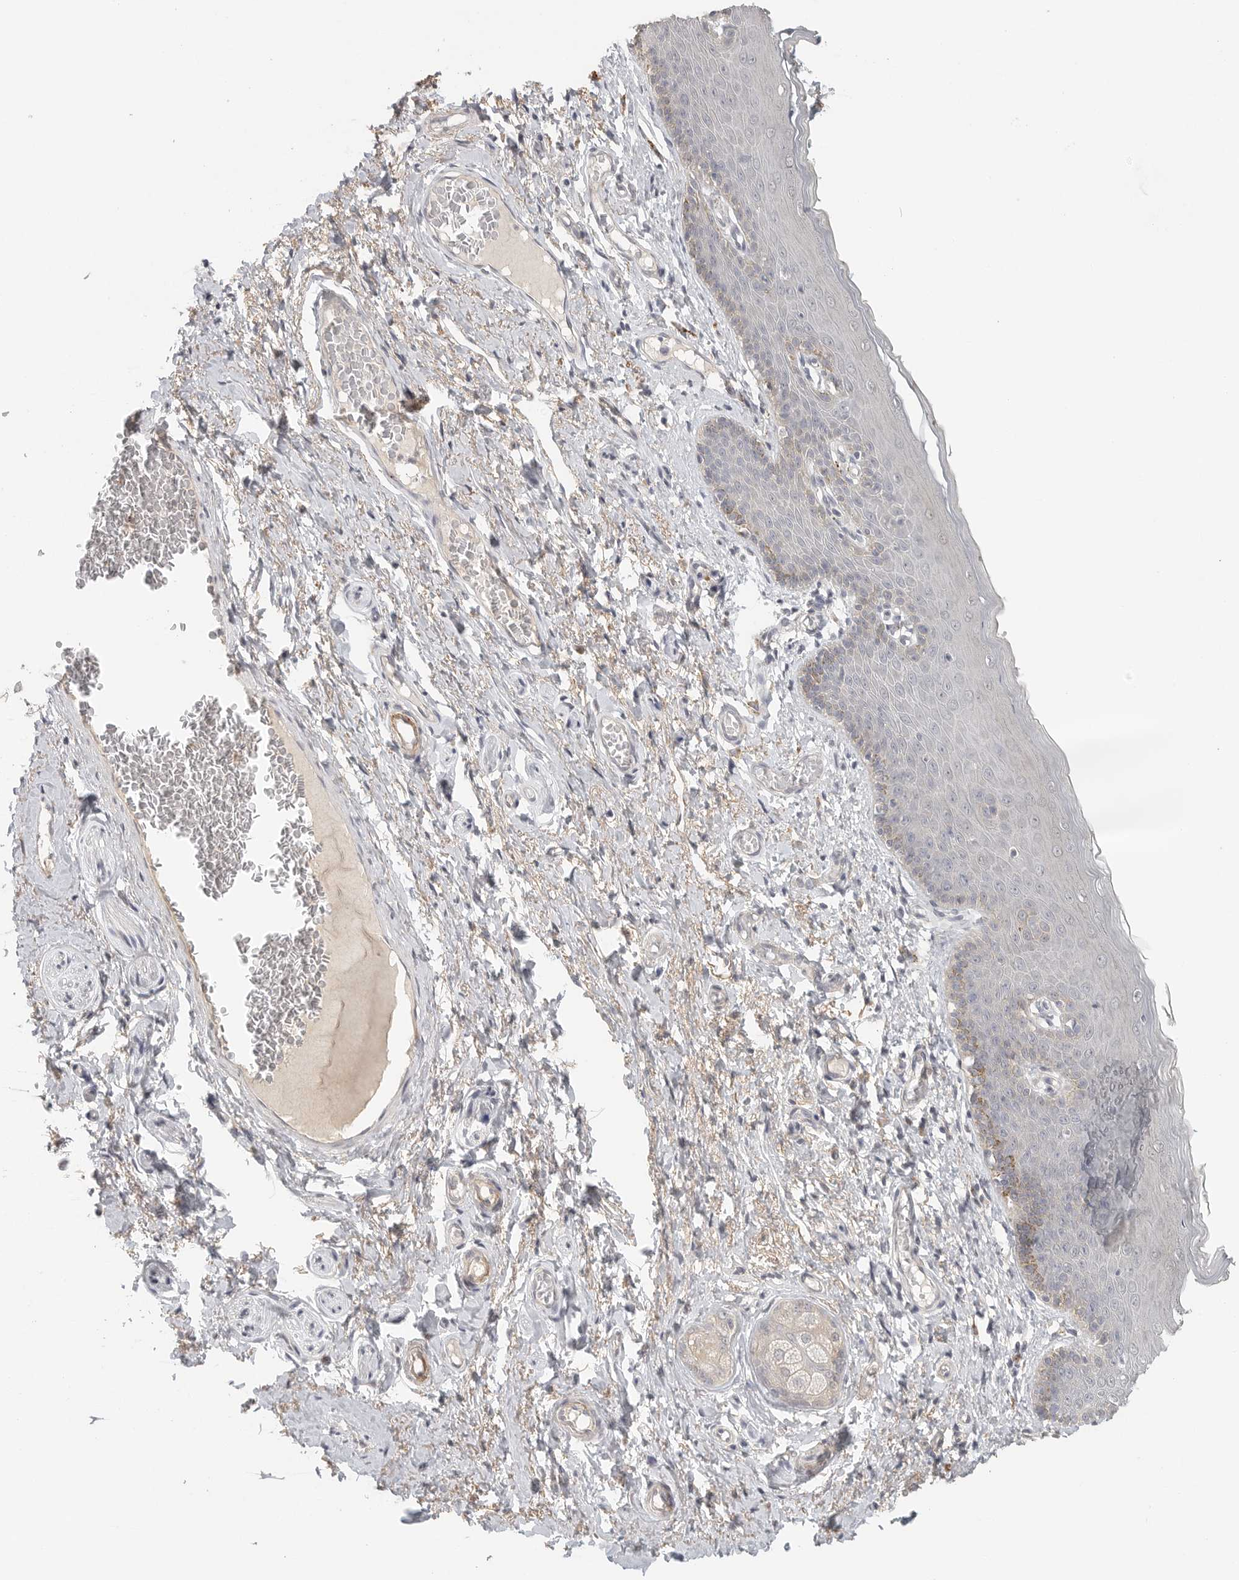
{"staining": {"intensity": "weak", "quantity": "<25%", "location": "cytoplasmic/membranous"}, "tissue": "skin", "cell_type": "Epidermal cells", "image_type": "normal", "snomed": [{"axis": "morphology", "description": "Normal tissue, NOS"}, {"axis": "topography", "description": "Vulva"}], "caption": "Immunohistochemical staining of normal human skin exhibits no significant staining in epidermal cells.", "gene": "HDAC6", "patient": {"sex": "female", "age": 66}}